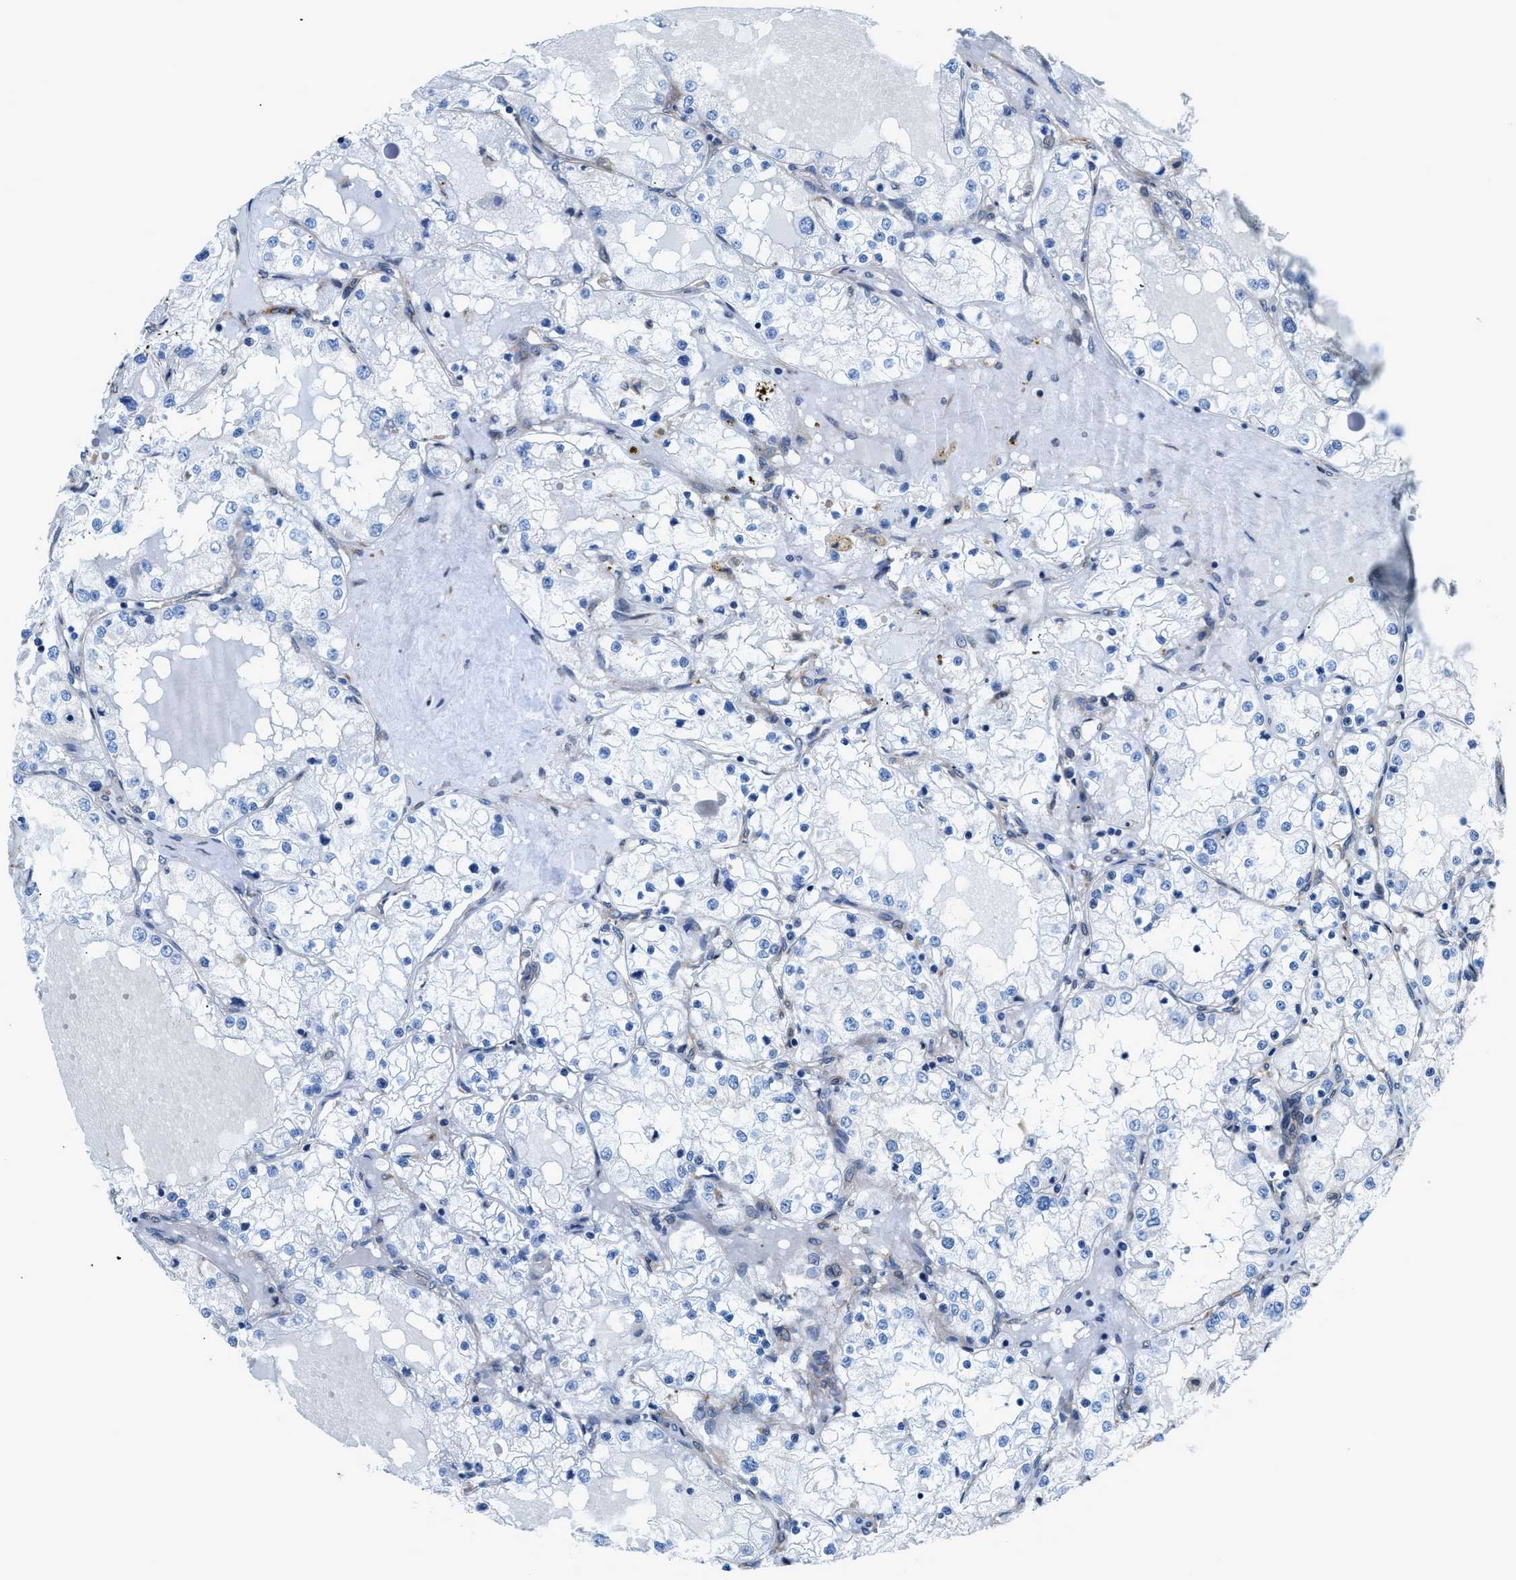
{"staining": {"intensity": "negative", "quantity": "none", "location": "none"}, "tissue": "renal cancer", "cell_type": "Tumor cells", "image_type": "cancer", "snomed": [{"axis": "morphology", "description": "Adenocarcinoma, NOS"}, {"axis": "topography", "description": "Kidney"}], "caption": "Tumor cells show no significant protein positivity in renal cancer.", "gene": "DMAC1", "patient": {"sex": "male", "age": 68}}